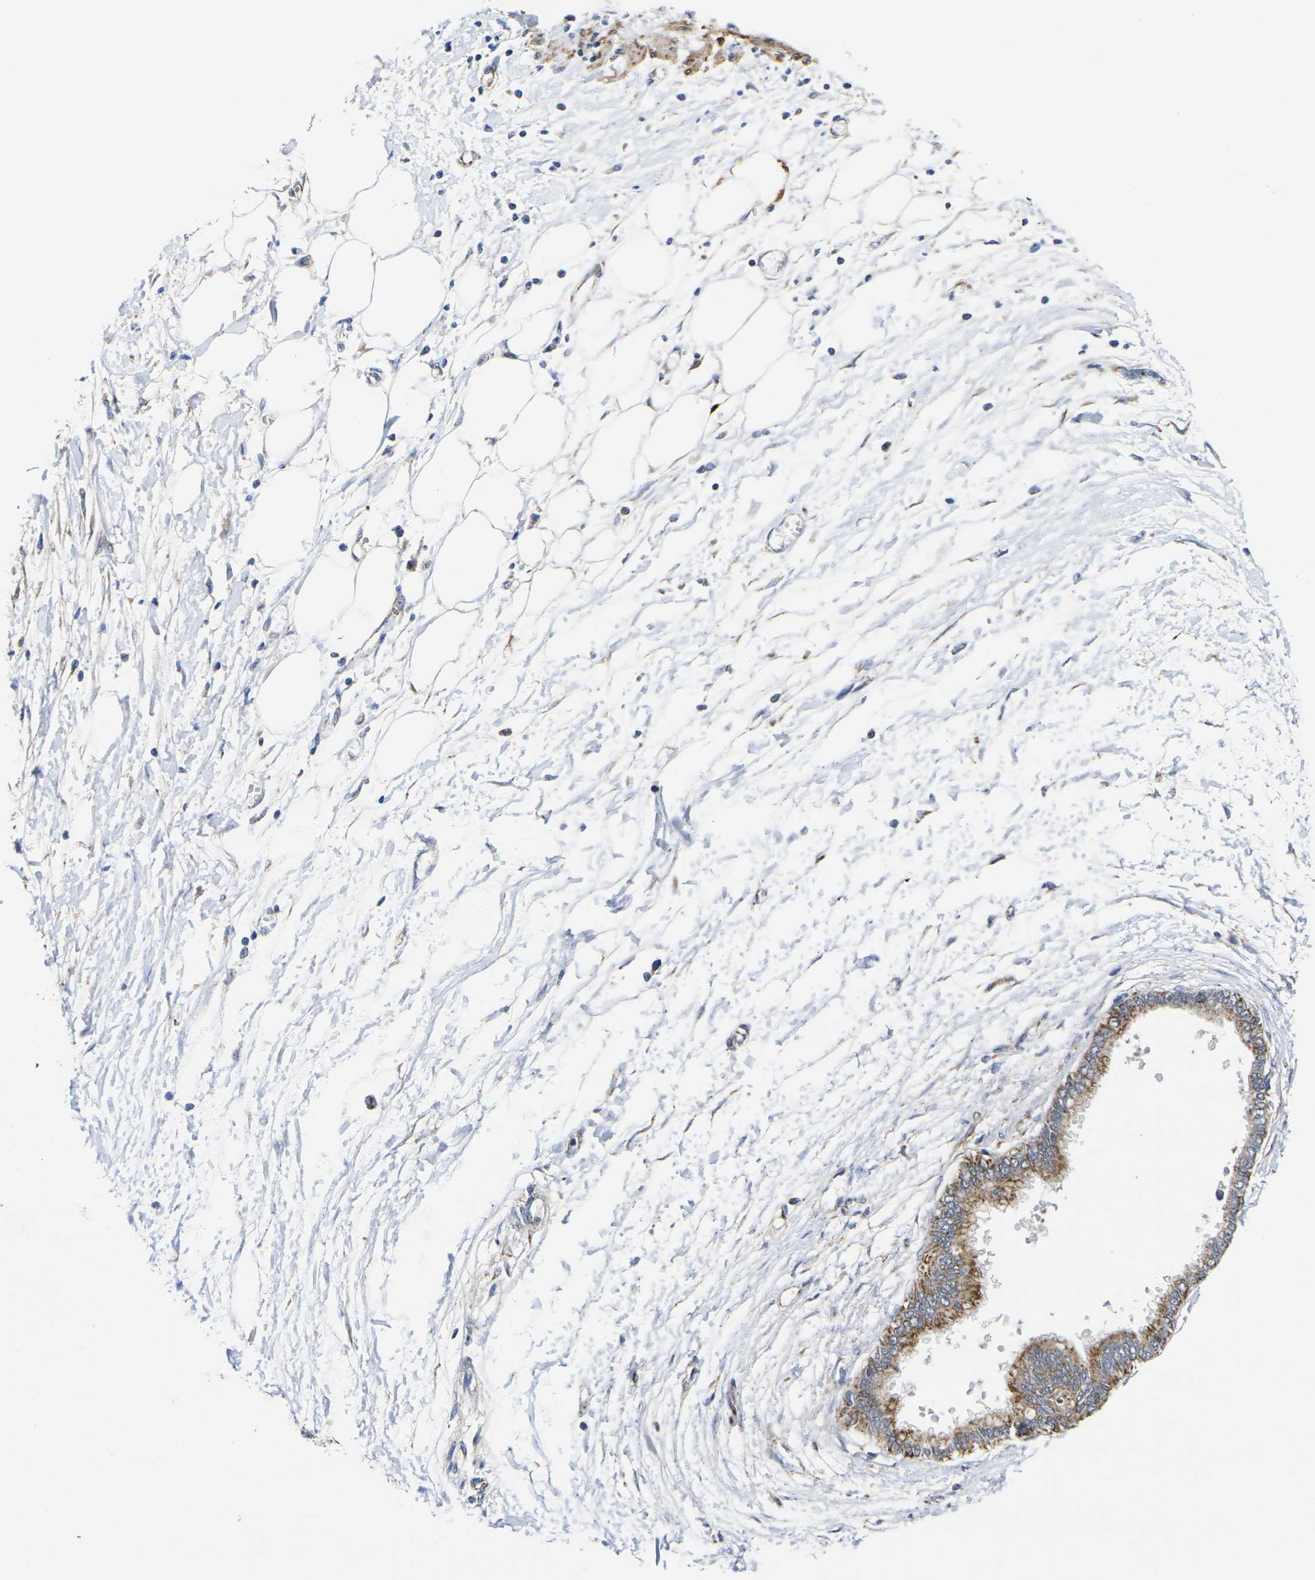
{"staining": {"intensity": "strong", "quantity": "25%-75%", "location": "cytoplasmic/membranous"}, "tissue": "pancreatic cancer", "cell_type": "Tumor cells", "image_type": "cancer", "snomed": [{"axis": "morphology", "description": "Adenocarcinoma, NOS"}, {"axis": "topography", "description": "Pancreas"}], "caption": "This micrograph reveals immunohistochemistry (IHC) staining of human adenocarcinoma (pancreatic), with high strong cytoplasmic/membranous staining in about 25%-75% of tumor cells.", "gene": "P2RY11", "patient": {"sex": "male", "age": 56}}